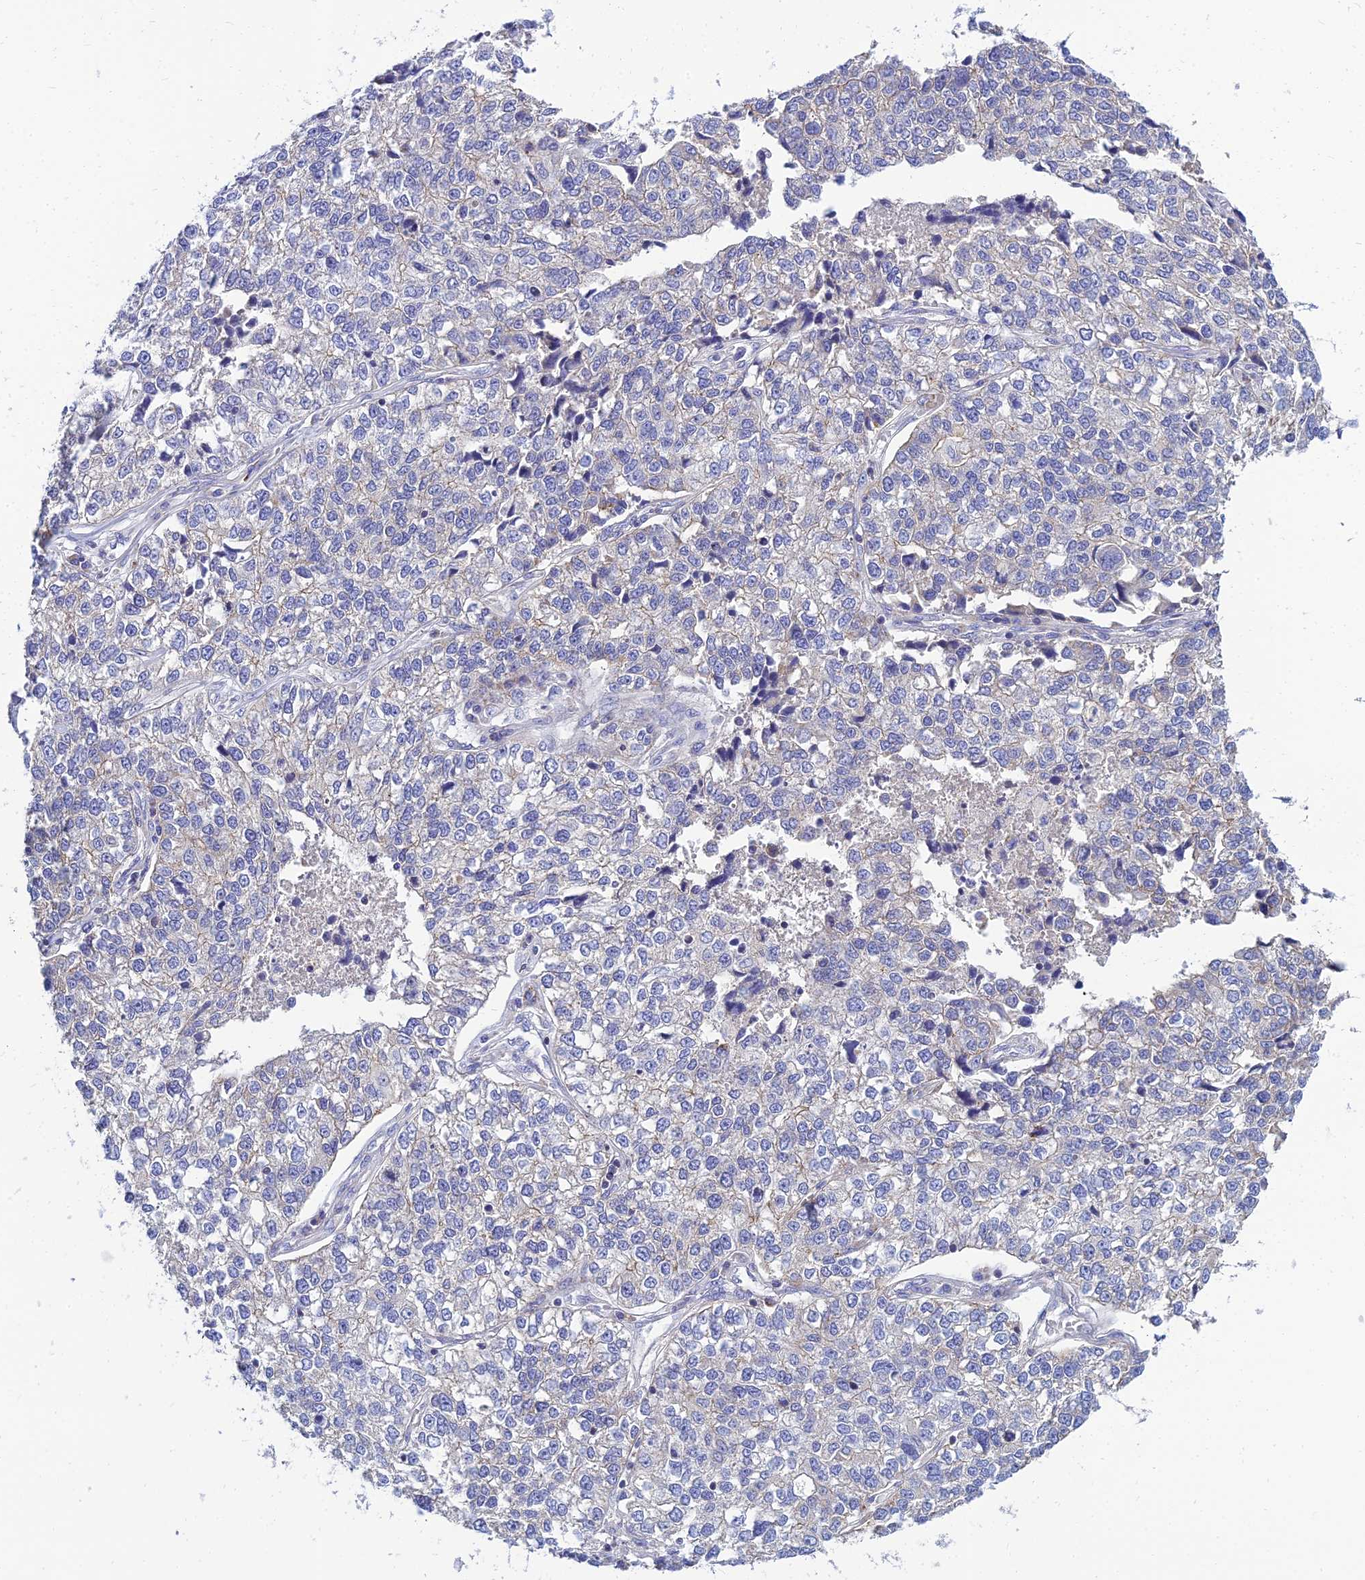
{"staining": {"intensity": "weak", "quantity": "<25%", "location": "cytoplasmic/membranous"}, "tissue": "lung cancer", "cell_type": "Tumor cells", "image_type": "cancer", "snomed": [{"axis": "morphology", "description": "Adenocarcinoma, NOS"}, {"axis": "topography", "description": "Lung"}], "caption": "Immunohistochemical staining of lung adenocarcinoma displays no significant expression in tumor cells.", "gene": "NPY", "patient": {"sex": "male", "age": 49}}